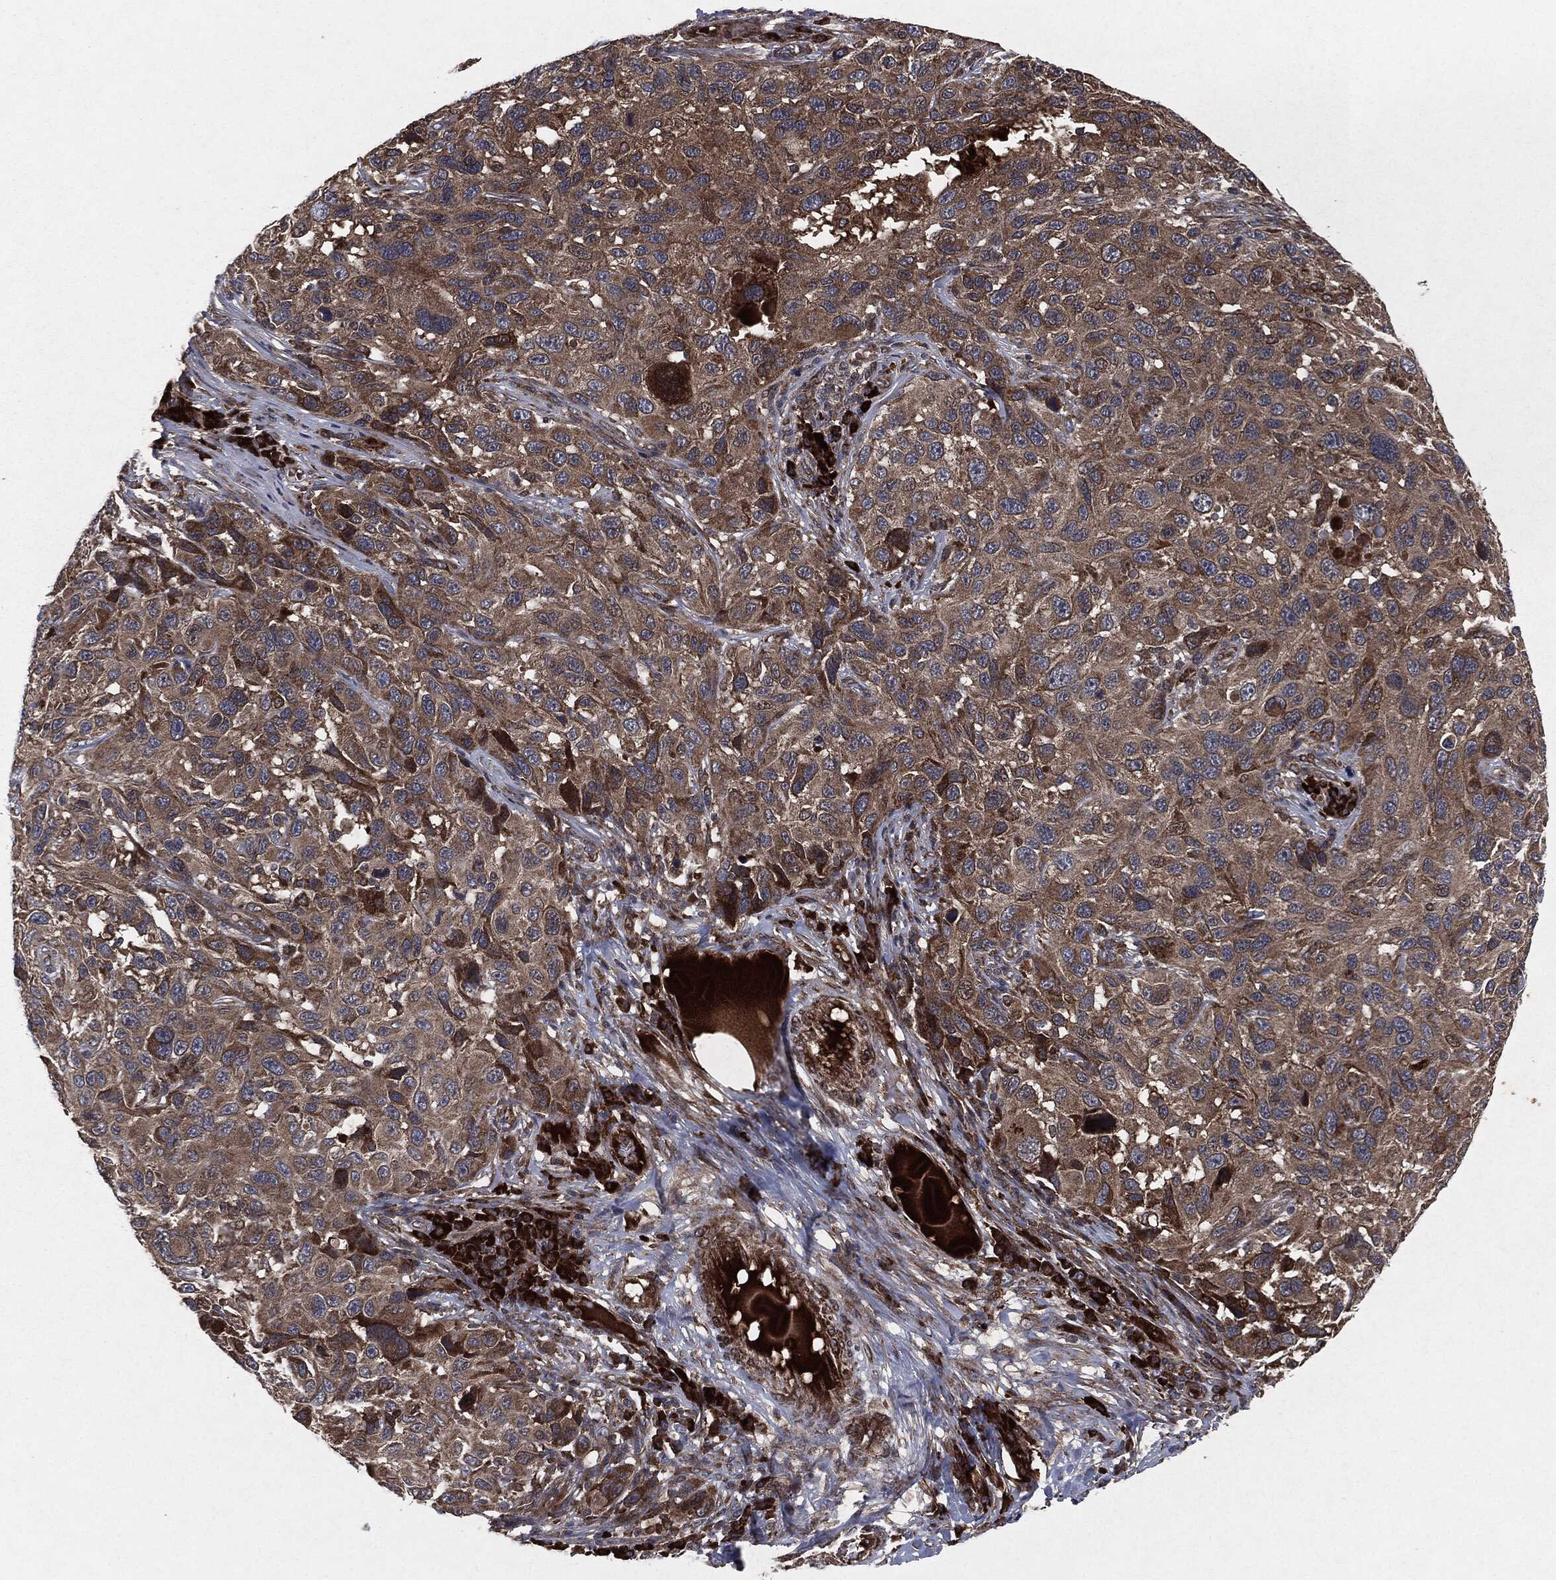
{"staining": {"intensity": "strong", "quantity": "<25%", "location": "cytoplasmic/membranous"}, "tissue": "melanoma", "cell_type": "Tumor cells", "image_type": "cancer", "snomed": [{"axis": "morphology", "description": "Malignant melanoma, NOS"}, {"axis": "topography", "description": "Skin"}], "caption": "Immunohistochemistry (DAB (3,3'-diaminobenzidine)) staining of human melanoma demonstrates strong cytoplasmic/membranous protein staining in approximately <25% of tumor cells.", "gene": "RAF1", "patient": {"sex": "male", "age": 53}}